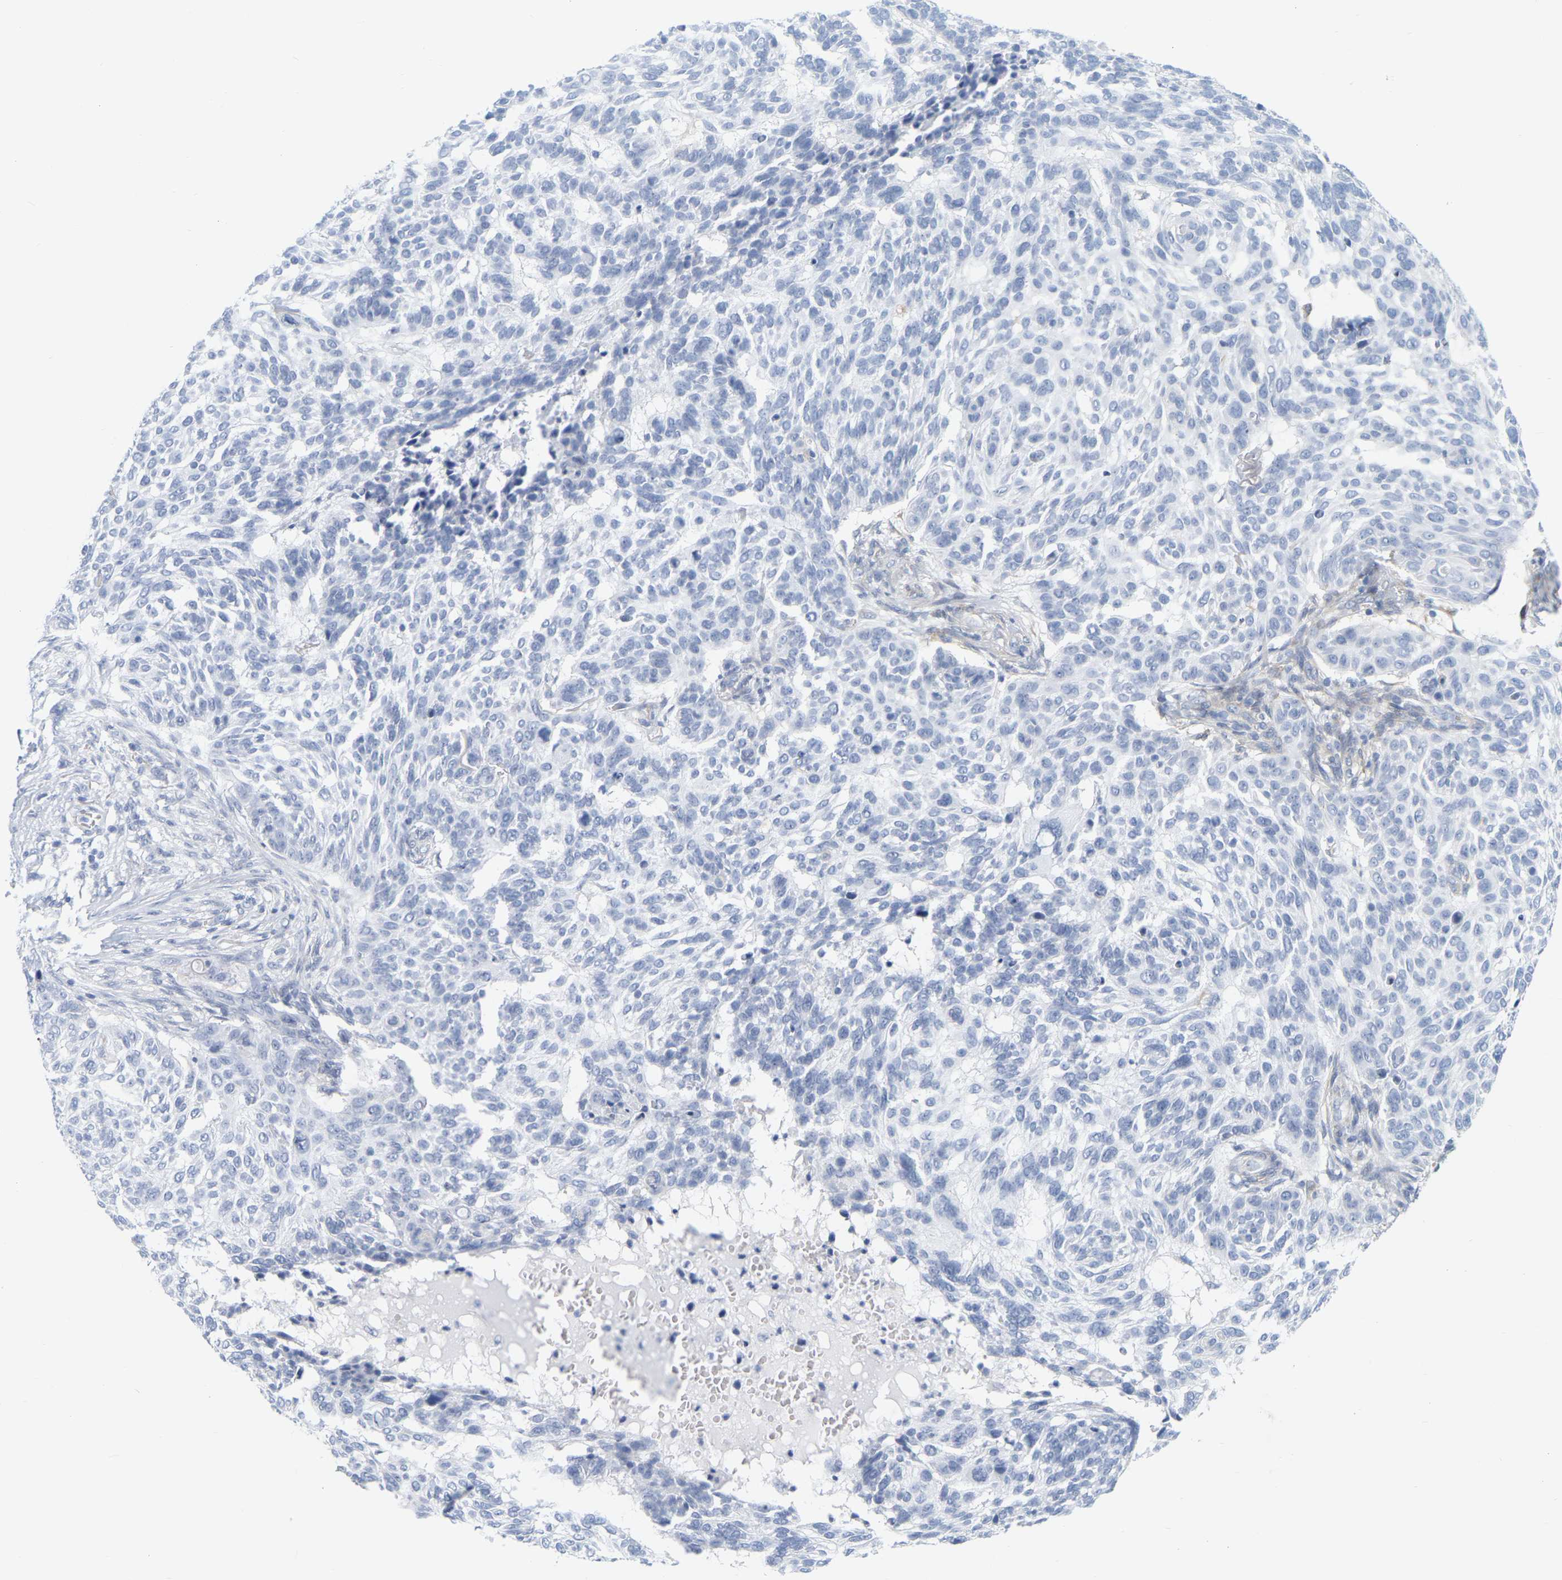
{"staining": {"intensity": "negative", "quantity": "none", "location": "none"}, "tissue": "skin cancer", "cell_type": "Tumor cells", "image_type": "cancer", "snomed": [{"axis": "morphology", "description": "Basal cell carcinoma"}, {"axis": "topography", "description": "Skin"}], "caption": "Tumor cells show no significant positivity in skin cancer.", "gene": "RAPH1", "patient": {"sex": "male", "age": 85}}